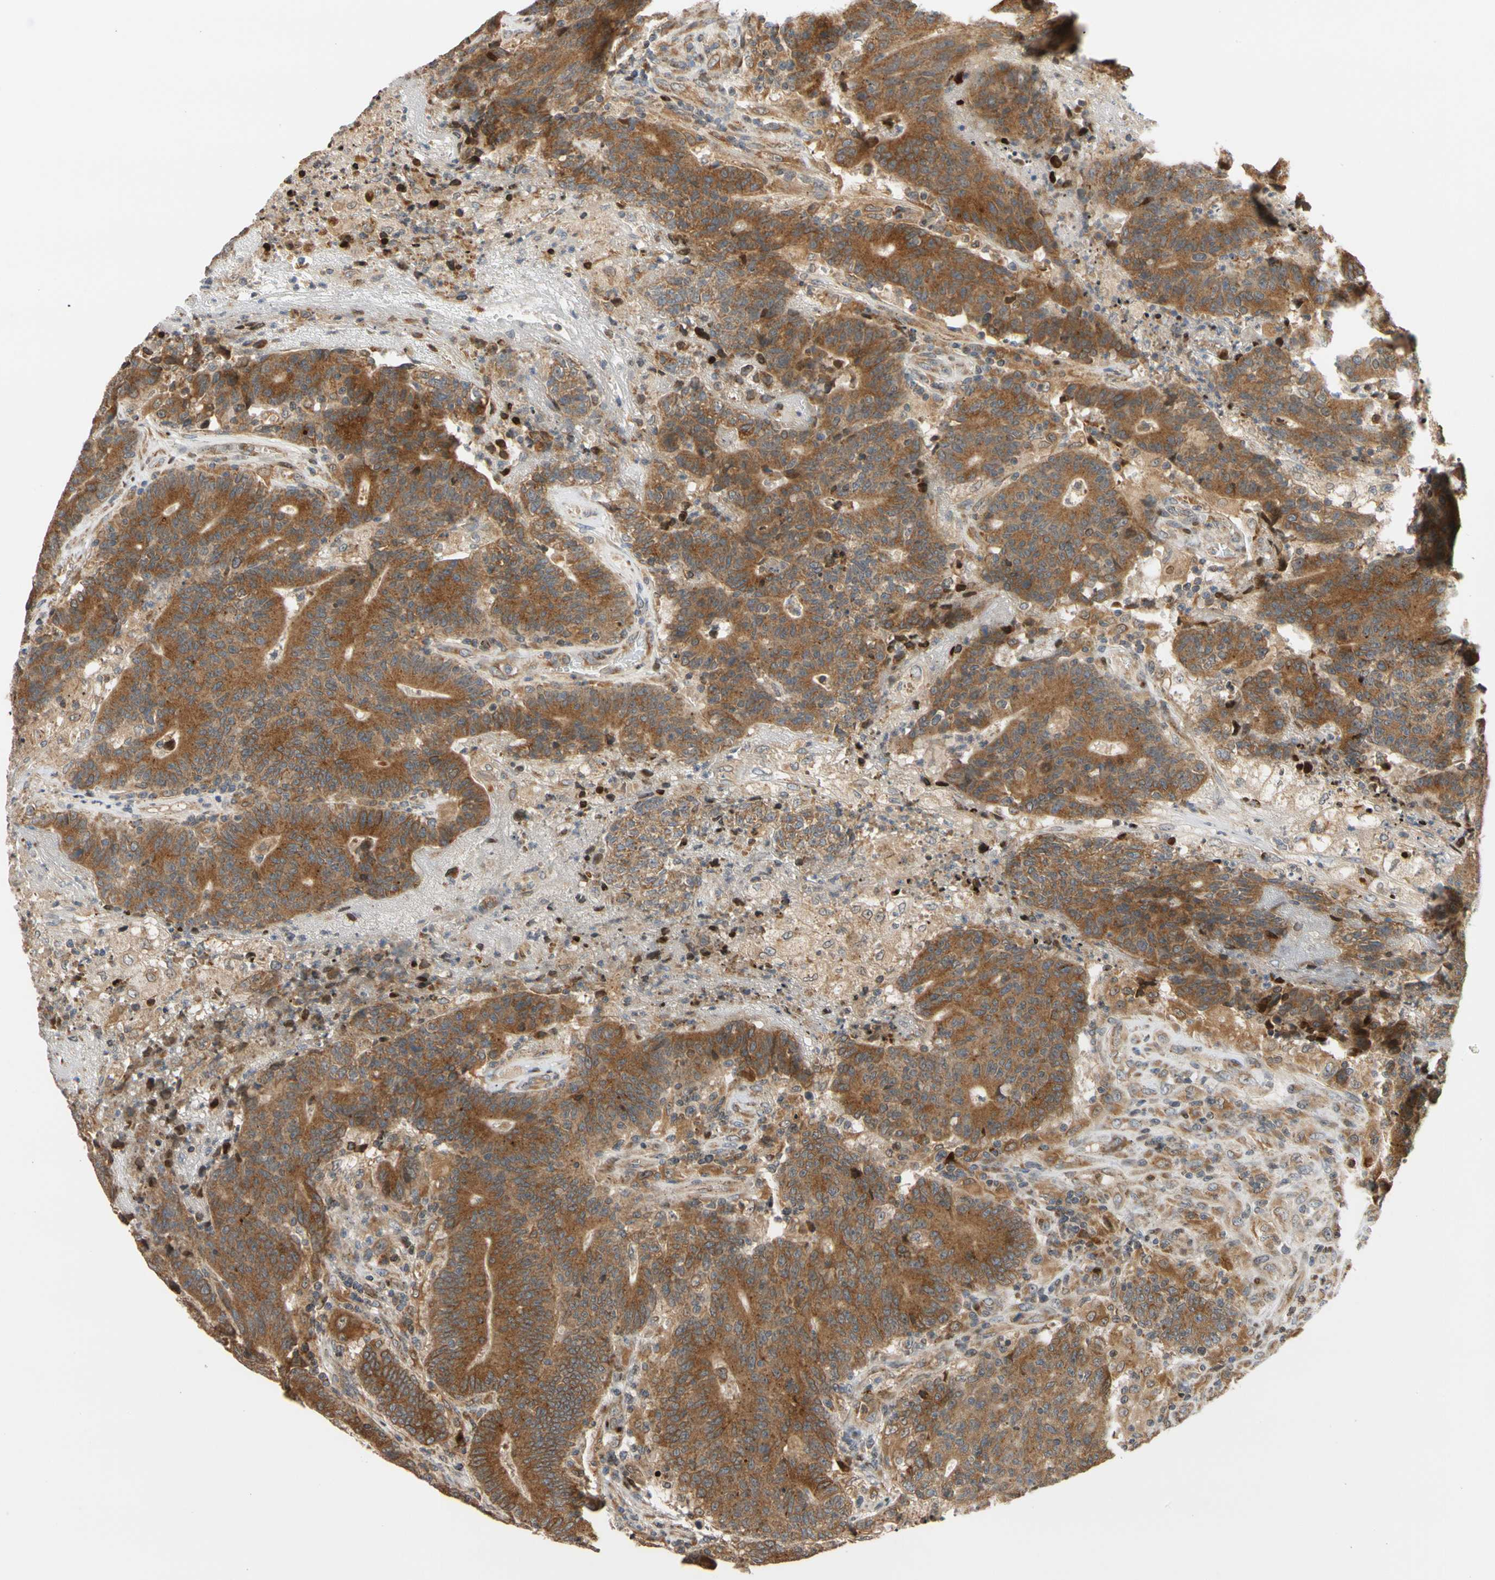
{"staining": {"intensity": "moderate", "quantity": ">75%", "location": "cytoplasmic/membranous"}, "tissue": "colorectal cancer", "cell_type": "Tumor cells", "image_type": "cancer", "snomed": [{"axis": "morphology", "description": "Normal tissue, NOS"}, {"axis": "morphology", "description": "Adenocarcinoma, NOS"}, {"axis": "topography", "description": "Colon"}], "caption": "Immunohistochemistry (IHC) of human adenocarcinoma (colorectal) demonstrates medium levels of moderate cytoplasmic/membranous positivity in approximately >75% of tumor cells. (Stains: DAB in brown, nuclei in blue, Microscopy: brightfield microscopy at high magnification).", "gene": "IP6K2", "patient": {"sex": "female", "age": 75}}